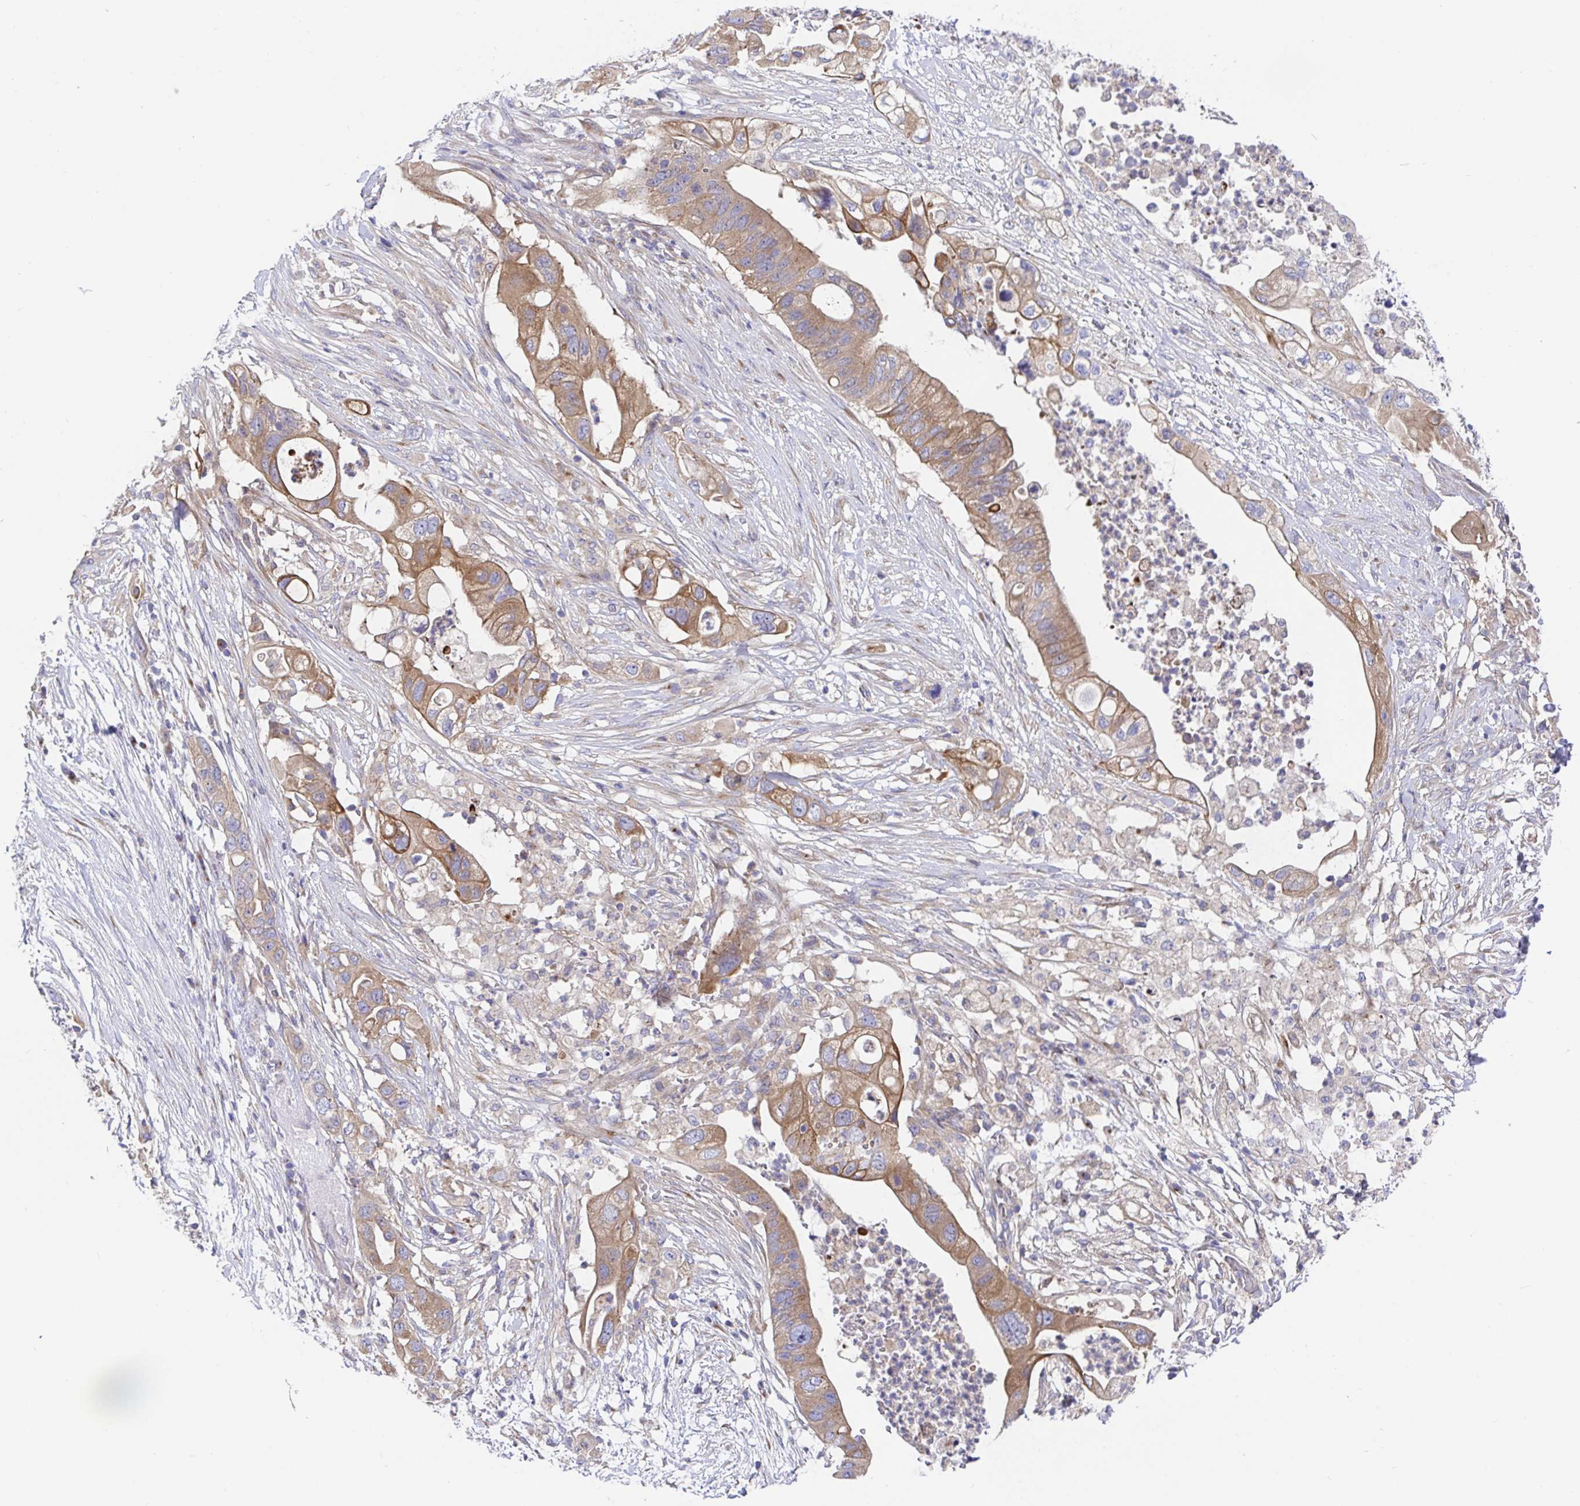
{"staining": {"intensity": "moderate", "quantity": ">75%", "location": "cytoplasmic/membranous"}, "tissue": "pancreatic cancer", "cell_type": "Tumor cells", "image_type": "cancer", "snomed": [{"axis": "morphology", "description": "Adenocarcinoma, NOS"}, {"axis": "topography", "description": "Pancreas"}], "caption": "A brown stain highlights moderate cytoplasmic/membranous expression of a protein in human pancreatic cancer (adenocarcinoma) tumor cells.", "gene": "GOLGA1", "patient": {"sex": "female", "age": 72}}